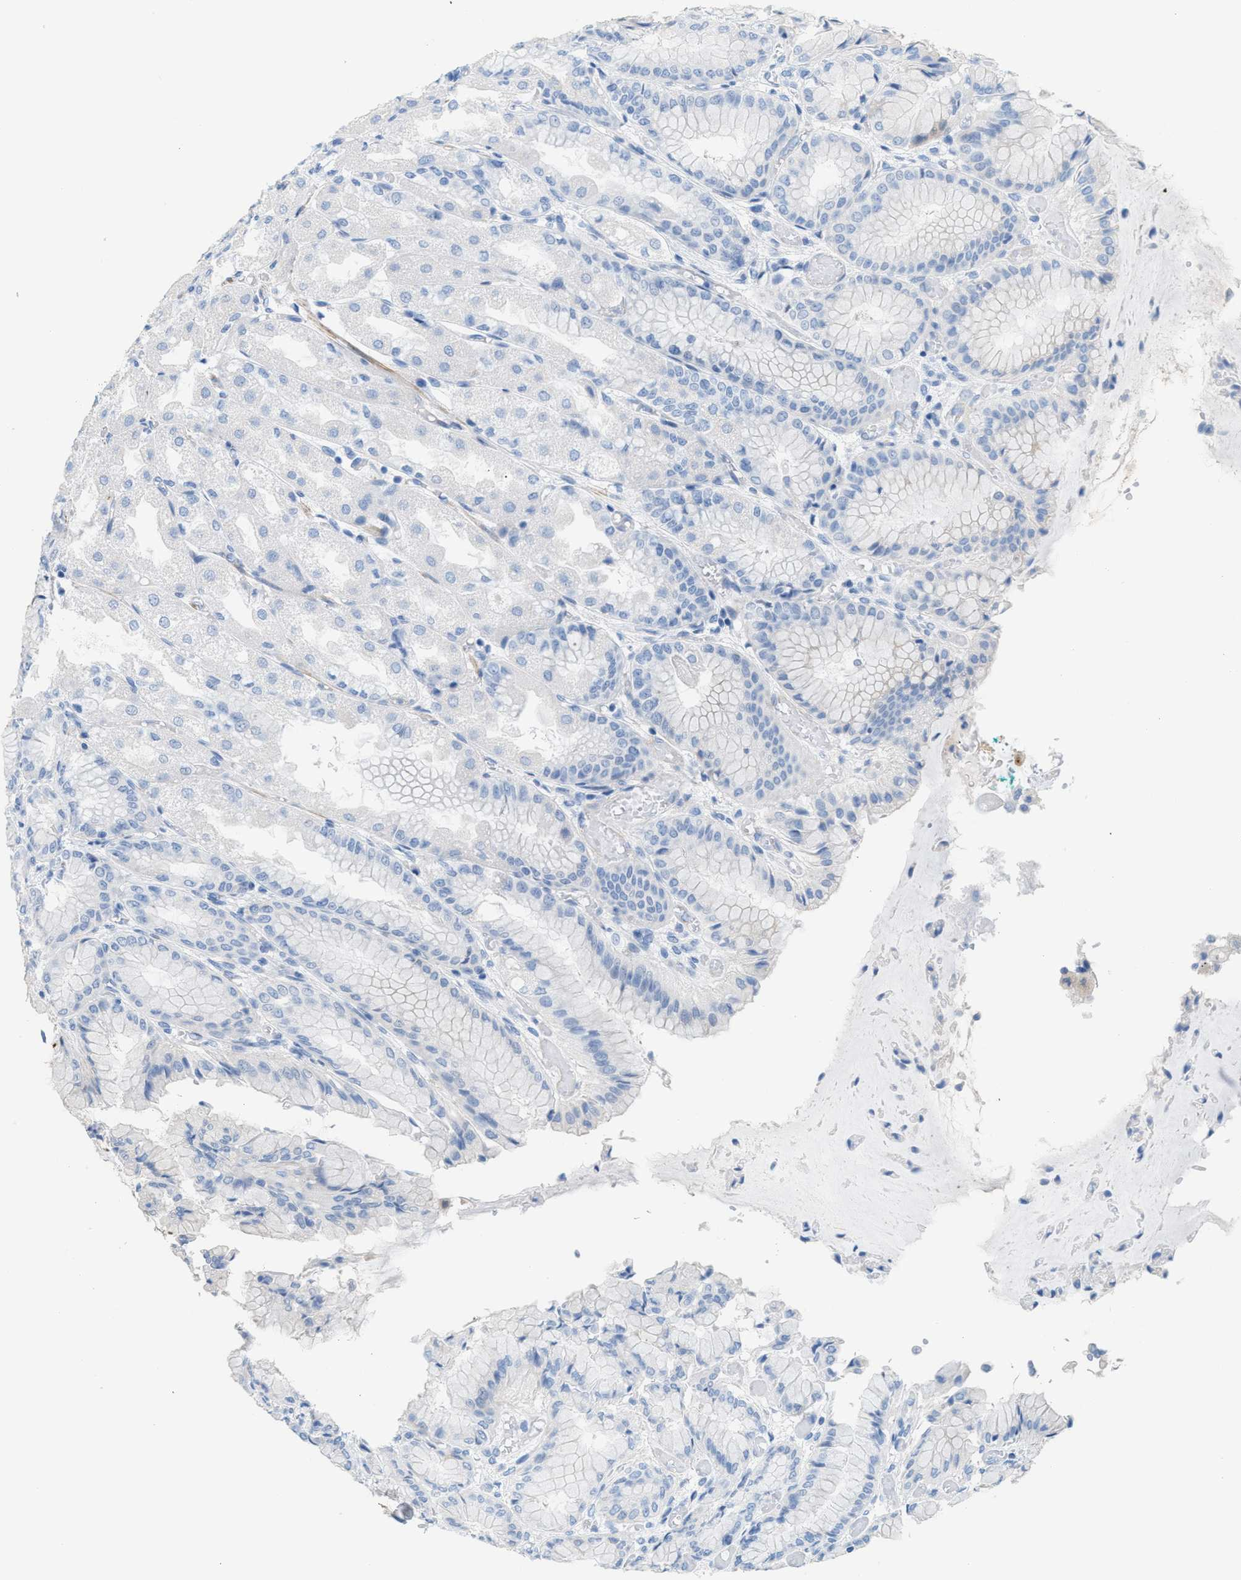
{"staining": {"intensity": "negative", "quantity": "none", "location": "none"}, "tissue": "stomach", "cell_type": "Glandular cells", "image_type": "normal", "snomed": [{"axis": "morphology", "description": "Normal tissue, NOS"}, {"axis": "topography", "description": "Stomach, upper"}], "caption": "Protein analysis of normal stomach reveals no significant positivity in glandular cells. Brightfield microscopy of immunohistochemistry stained with DAB (brown) and hematoxylin (blue), captured at high magnification.", "gene": "MPP3", "patient": {"sex": "male", "age": 72}}